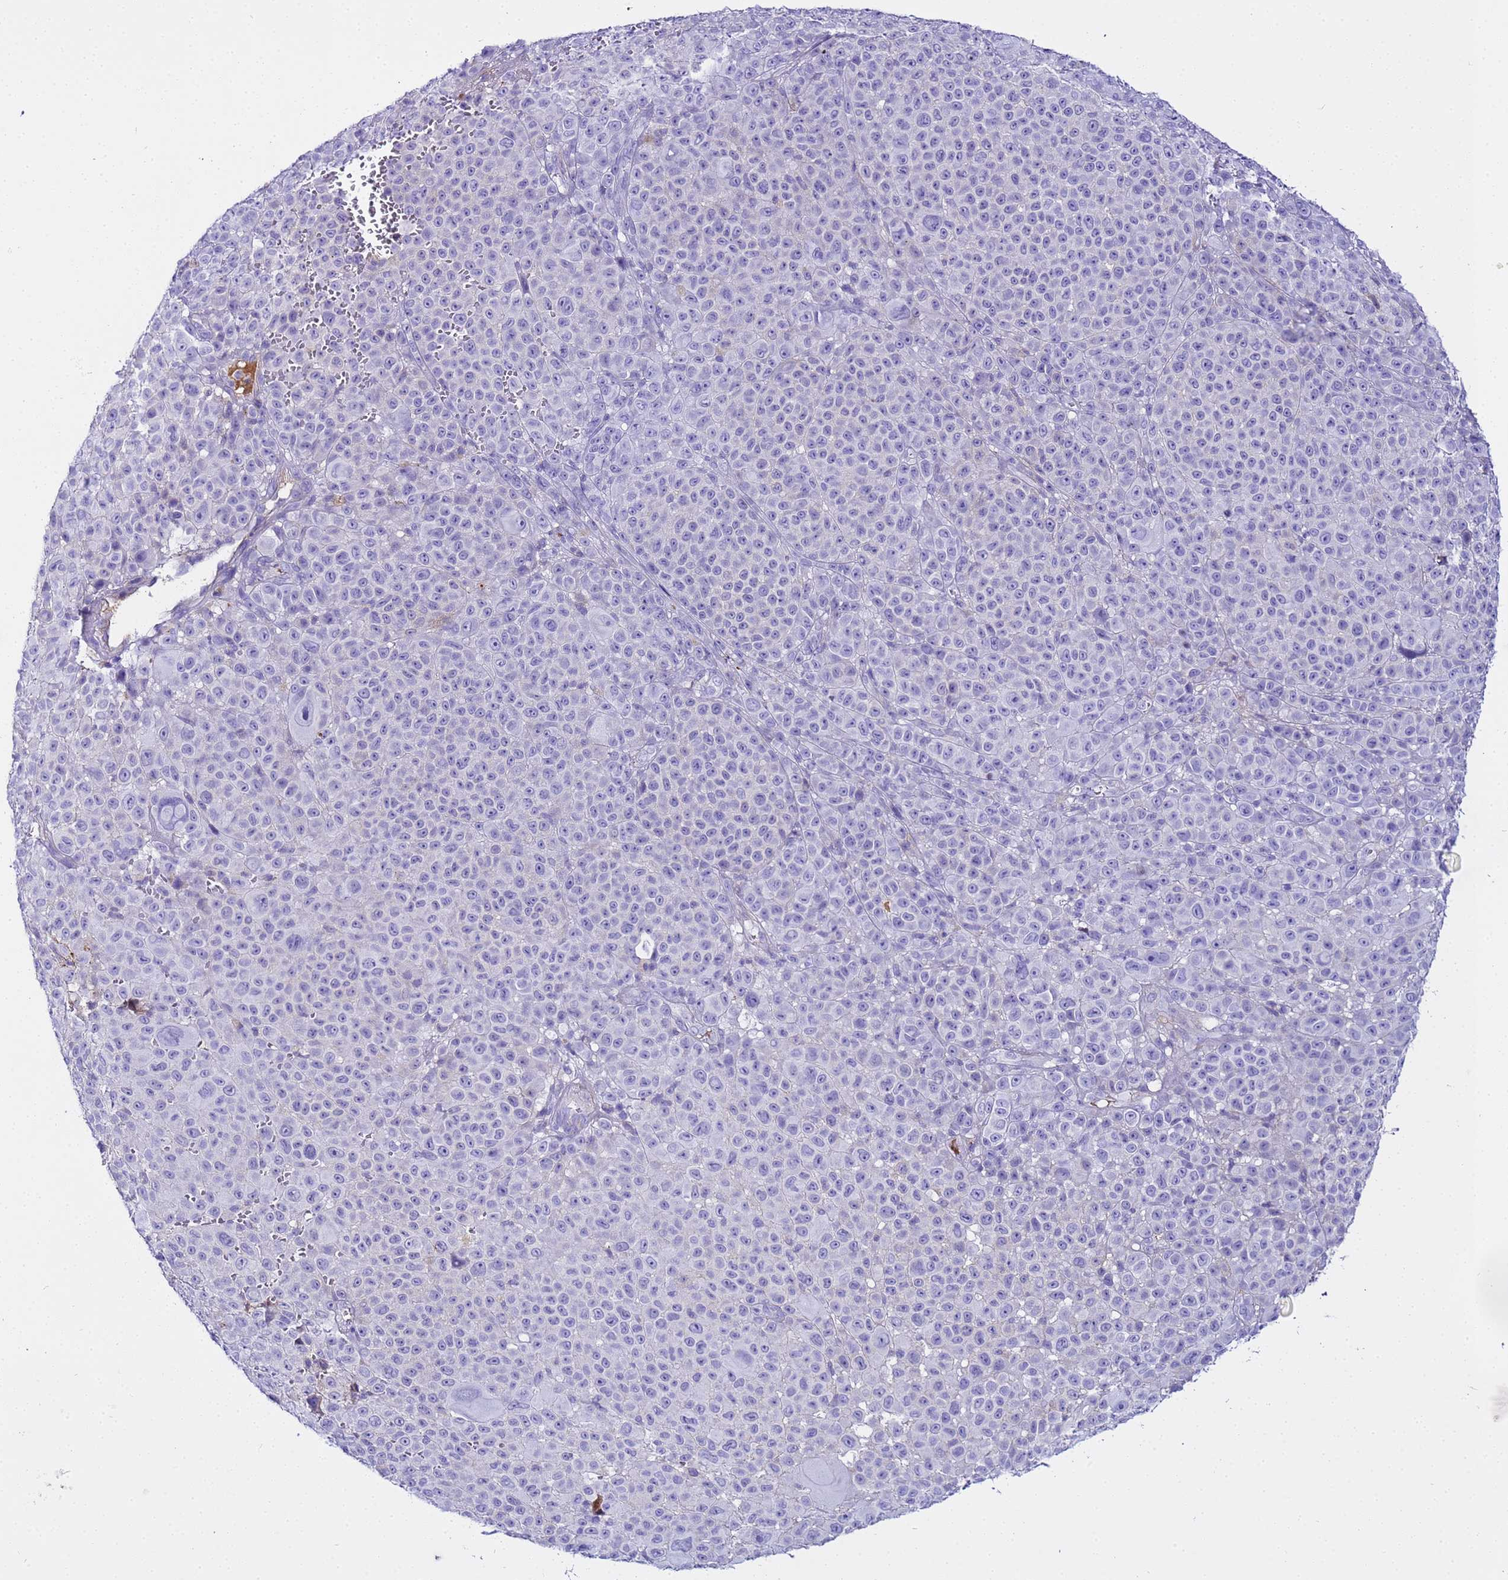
{"staining": {"intensity": "negative", "quantity": "none", "location": "none"}, "tissue": "melanoma", "cell_type": "Tumor cells", "image_type": "cancer", "snomed": [{"axis": "morphology", "description": "Malignant melanoma, NOS"}, {"axis": "topography", "description": "Skin"}], "caption": "Micrograph shows no significant protein positivity in tumor cells of malignant melanoma. Nuclei are stained in blue.", "gene": "CFHR2", "patient": {"sex": "female", "age": 94}}